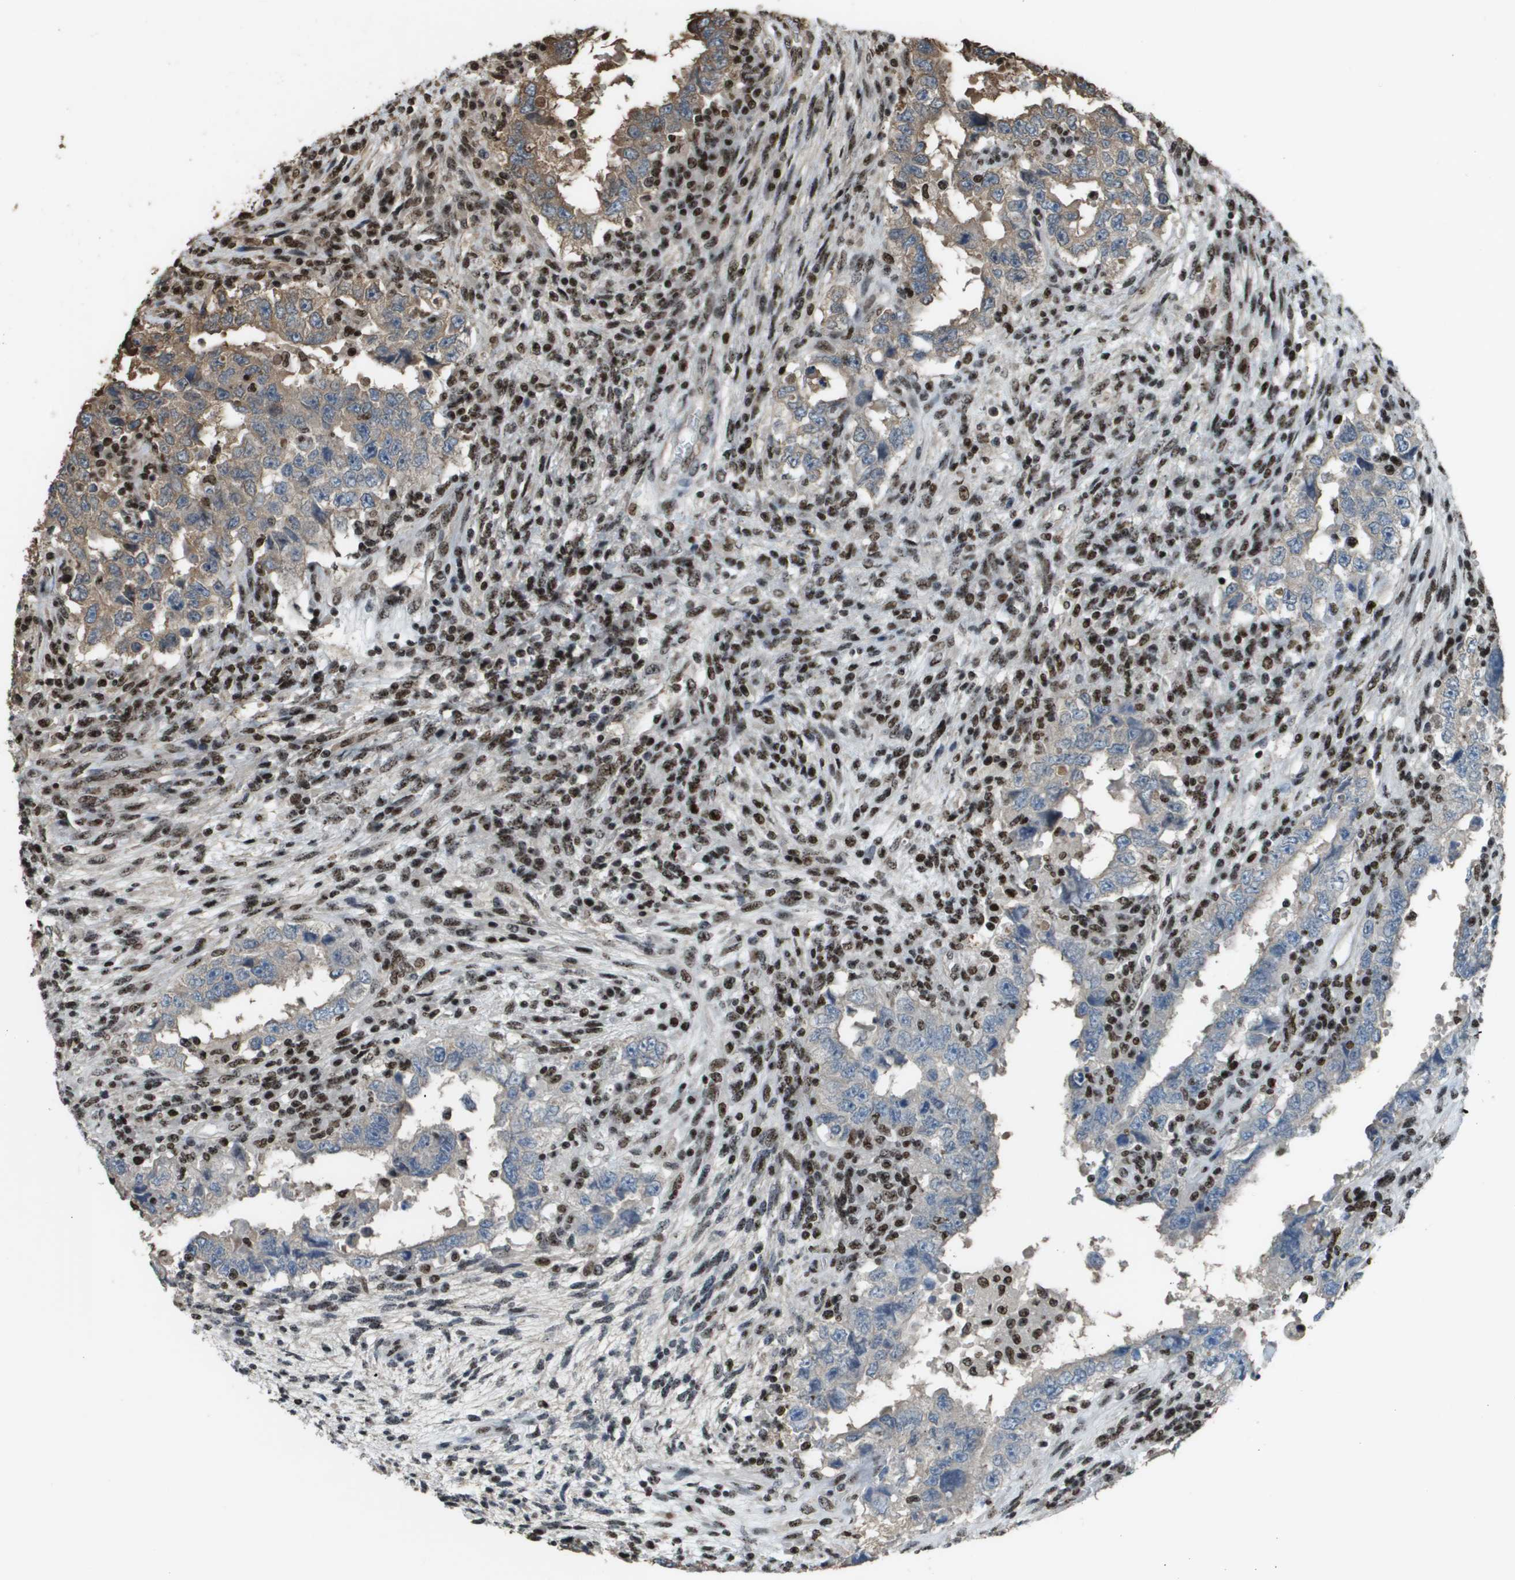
{"staining": {"intensity": "weak", "quantity": "25%-75%", "location": "cytoplasmic/membranous"}, "tissue": "testis cancer", "cell_type": "Tumor cells", "image_type": "cancer", "snomed": [{"axis": "morphology", "description": "Carcinoma, Embryonal, NOS"}, {"axis": "topography", "description": "Testis"}], "caption": "Immunohistochemistry (DAB (3,3'-diaminobenzidine)) staining of testis cancer displays weak cytoplasmic/membranous protein expression in approximately 25%-75% of tumor cells. (Brightfield microscopy of DAB IHC at high magnification).", "gene": "SP100", "patient": {"sex": "male", "age": 26}}